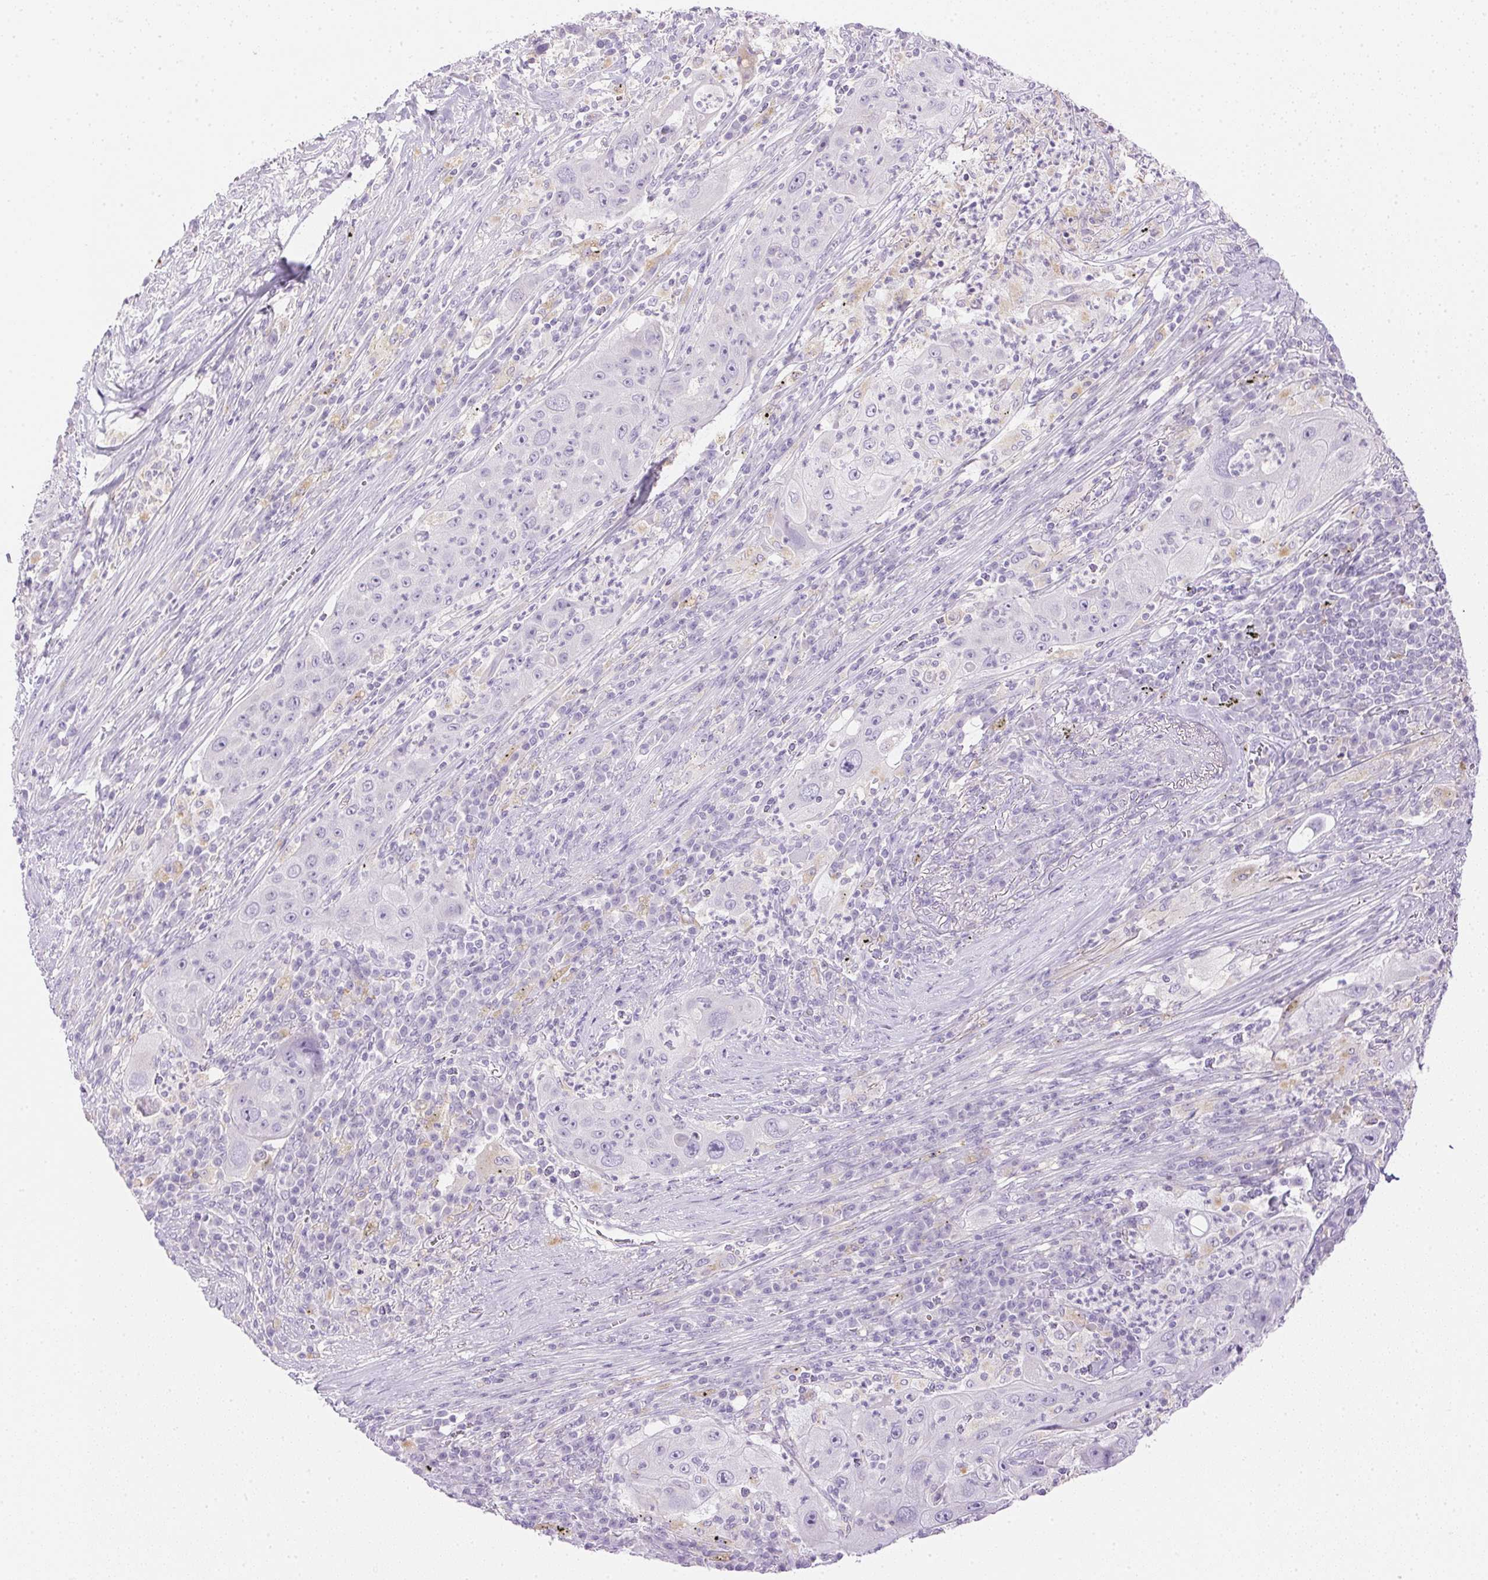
{"staining": {"intensity": "negative", "quantity": "none", "location": "none"}, "tissue": "lung cancer", "cell_type": "Tumor cells", "image_type": "cancer", "snomed": [{"axis": "morphology", "description": "Squamous cell carcinoma, NOS"}, {"axis": "topography", "description": "Lung"}], "caption": "This is an immunohistochemistry histopathology image of human lung cancer (squamous cell carcinoma). There is no staining in tumor cells.", "gene": "ATP6V1G3", "patient": {"sex": "female", "age": 59}}